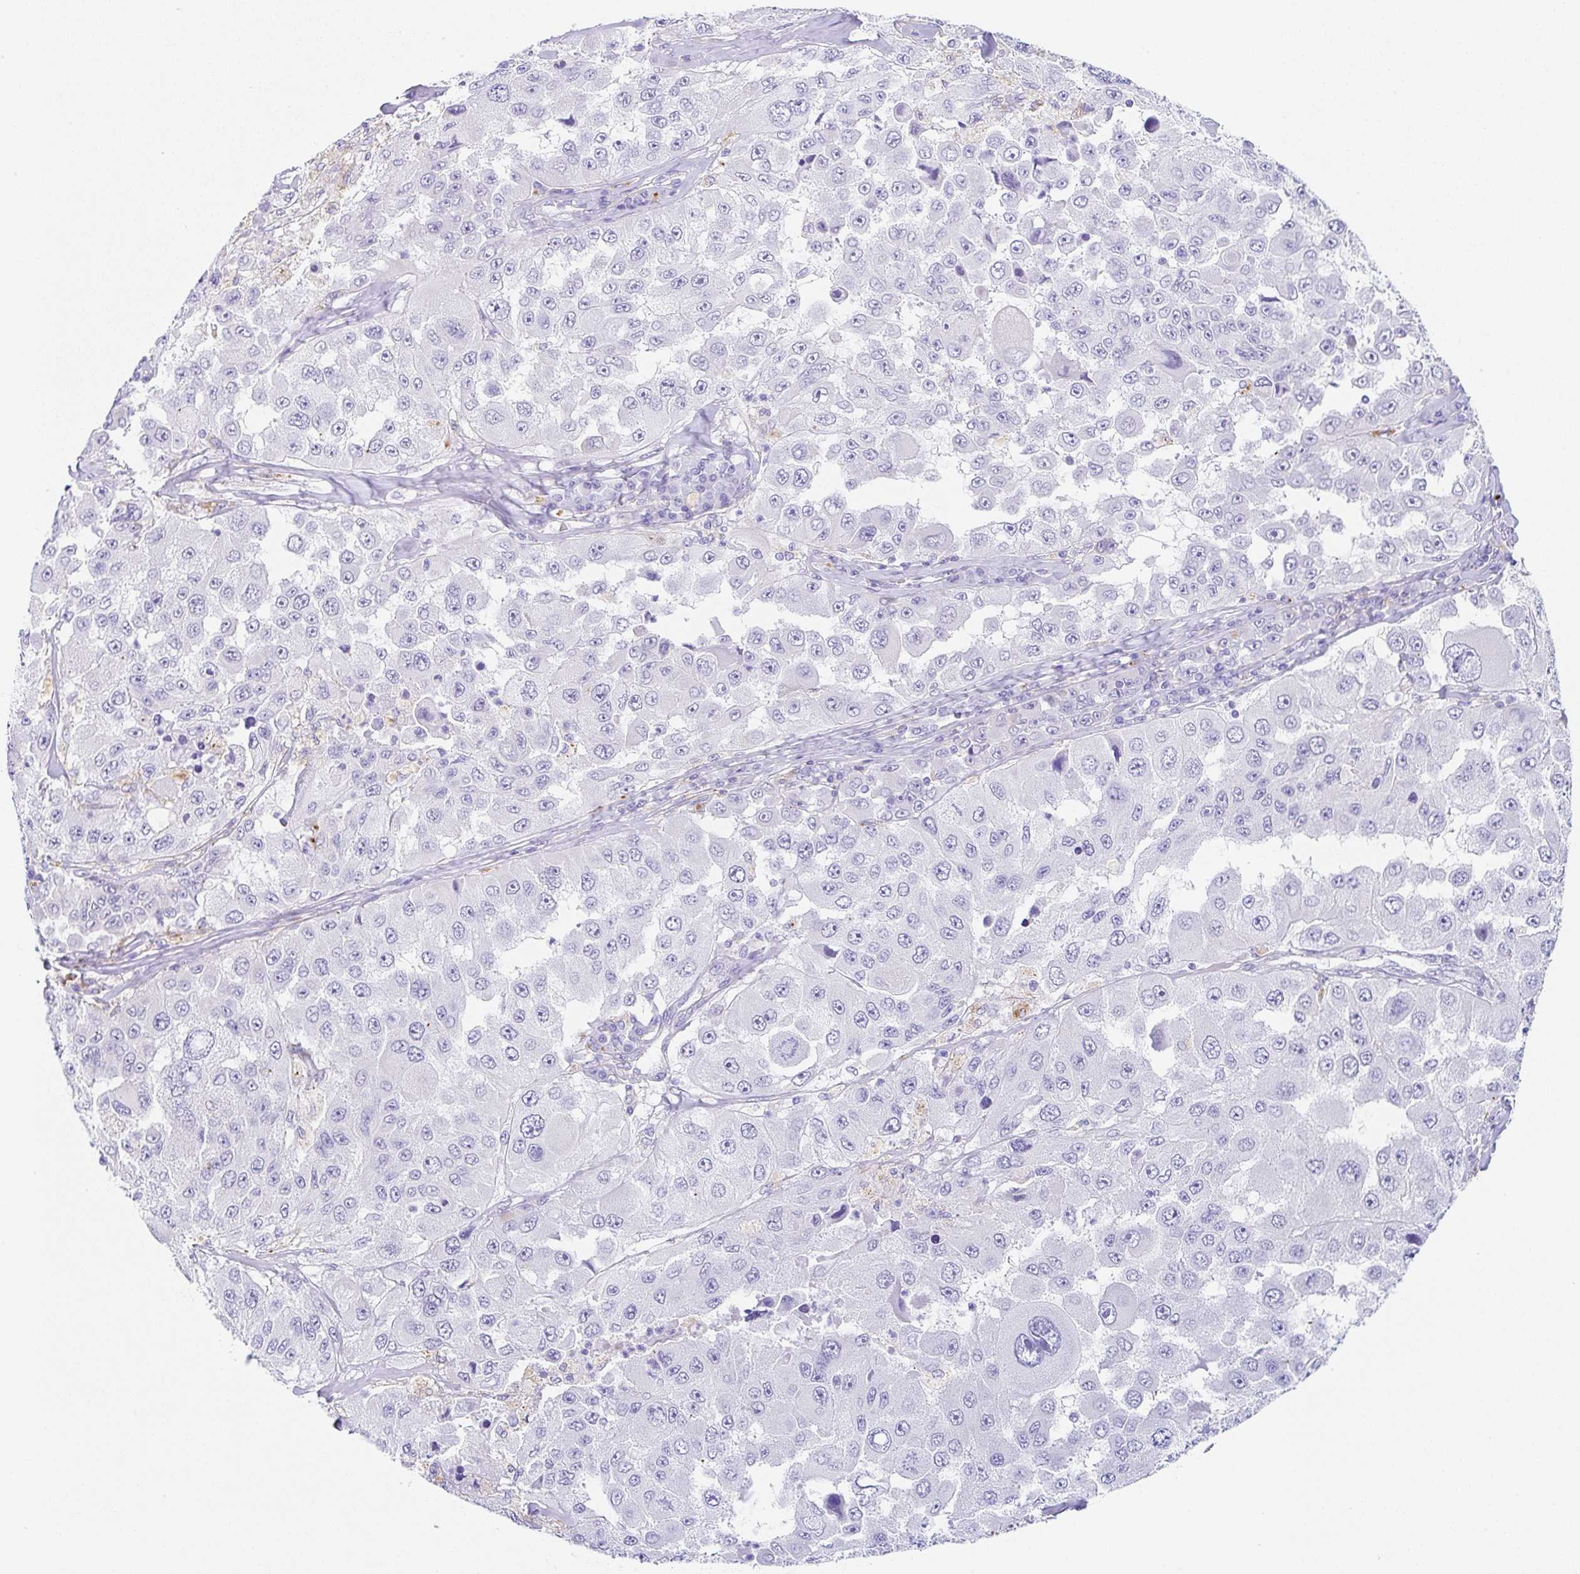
{"staining": {"intensity": "negative", "quantity": "none", "location": "none"}, "tissue": "melanoma", "cell_type": "Tumor cells", "image_type": "cancer", "snomed": [{"axis": "morphology", "description": "Malignant melanoma, Metastatic site"}, {"axis": "topography", "description": "Lymph node"}], "caption": "A micrograph of human melanoma is negative for staining in tumor cells. The staining is performed using DAB brown chromogen with nuclei counter-stained in using hematoxylin.", "gene": "DKK4", "patient": {"sex": "male", "age": 62}}